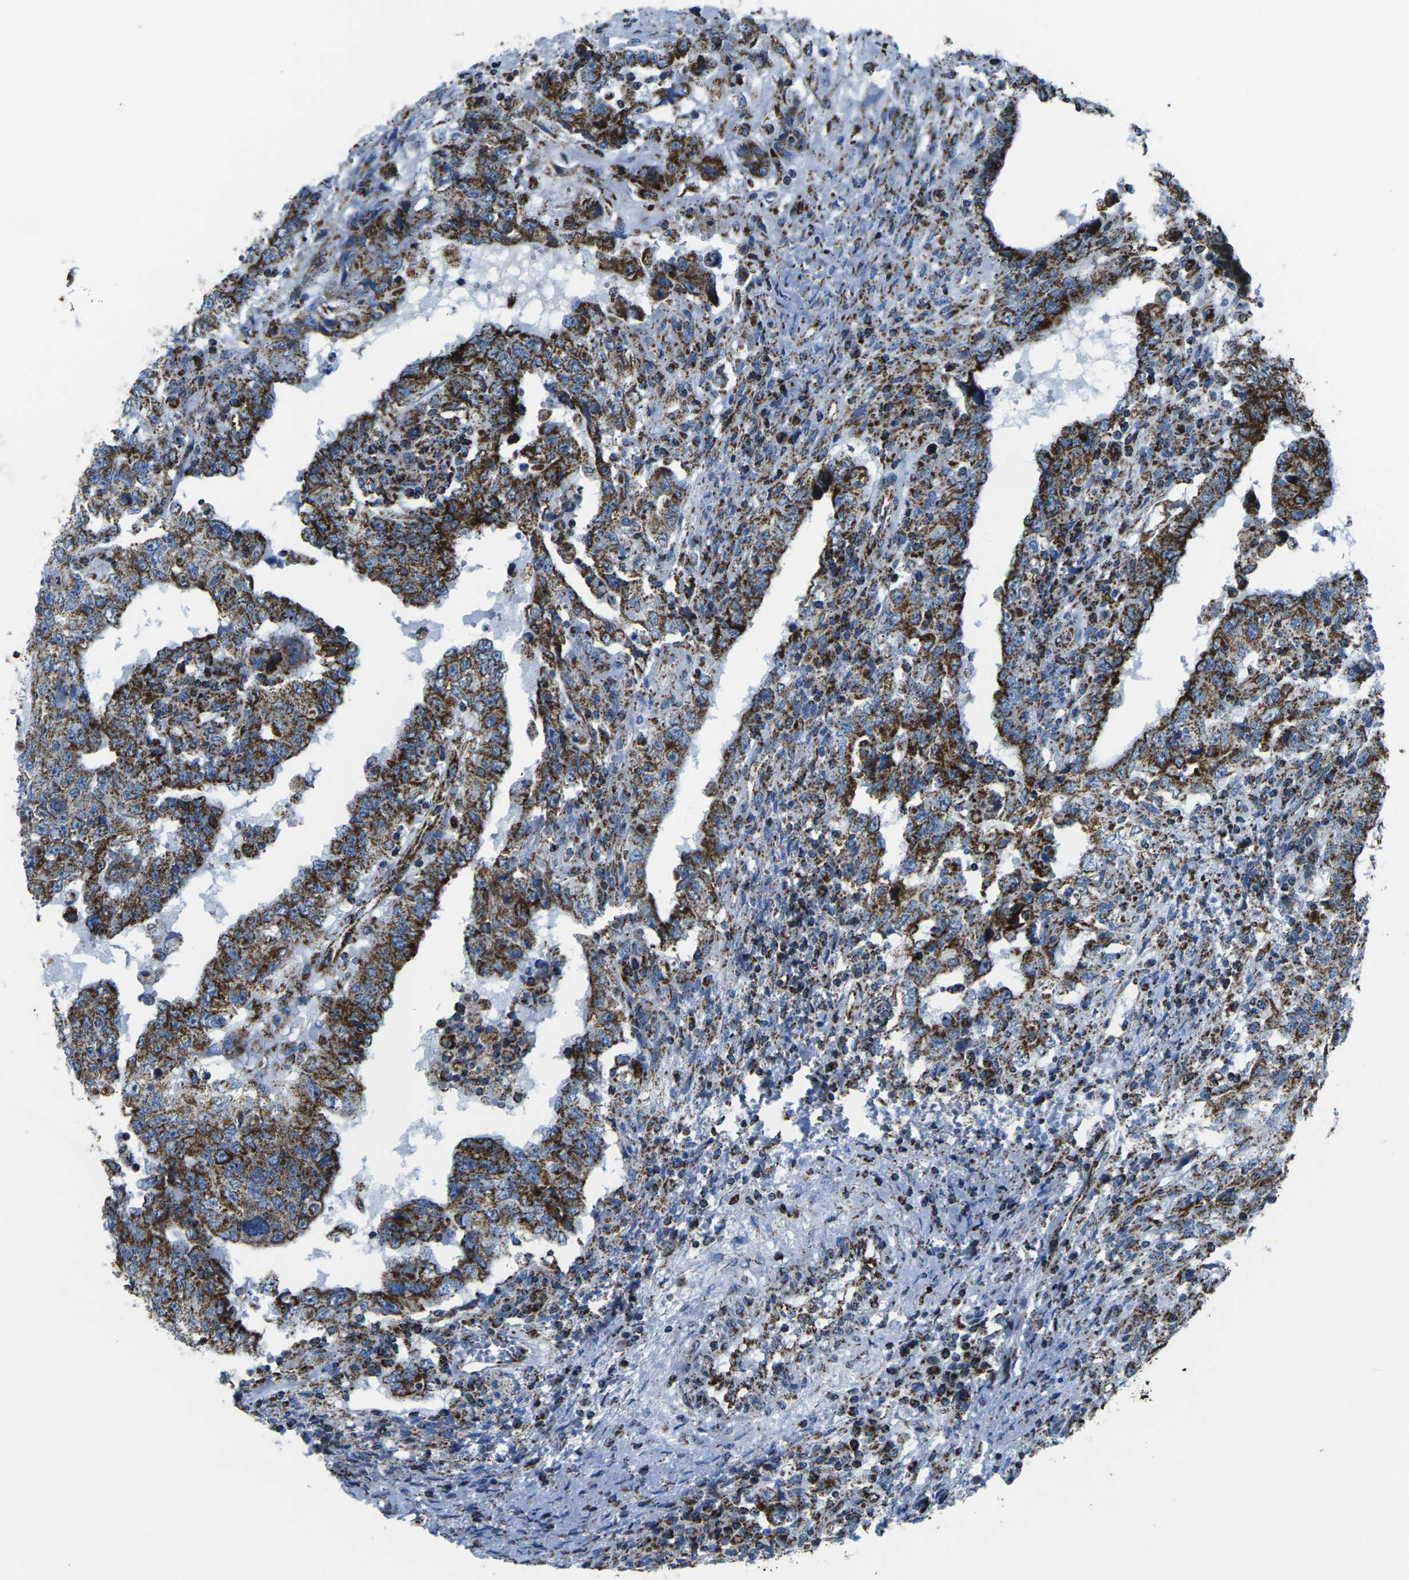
{"staining": {"intensity": "strong", "quantity": ">75%", "location": "cytoplasmic/membranous"}, "tissue": "testis cancer", "cell_type": "Tumor cells", "image_type": "cancer", "snomed": [{"axis": "morphology", "description": "Carcinoma, Embryonal, NOS"}, {"axis": "topography", "description": "Testis"}], "caption": "Testis embryonal carcinoma stained with DAB IHC exhibits high levels of strong cytoplasmic/membranous positivity in approximately >75% of tumor cells. The staining is performed using DAB (3,3'-diaminobenzidine) brown chromogen to label protein expression. The nuclei are counter-stained blue using hematoxylin.", "gene": "MT-CO2", "patient": {"sex": "male", "age": 26}}